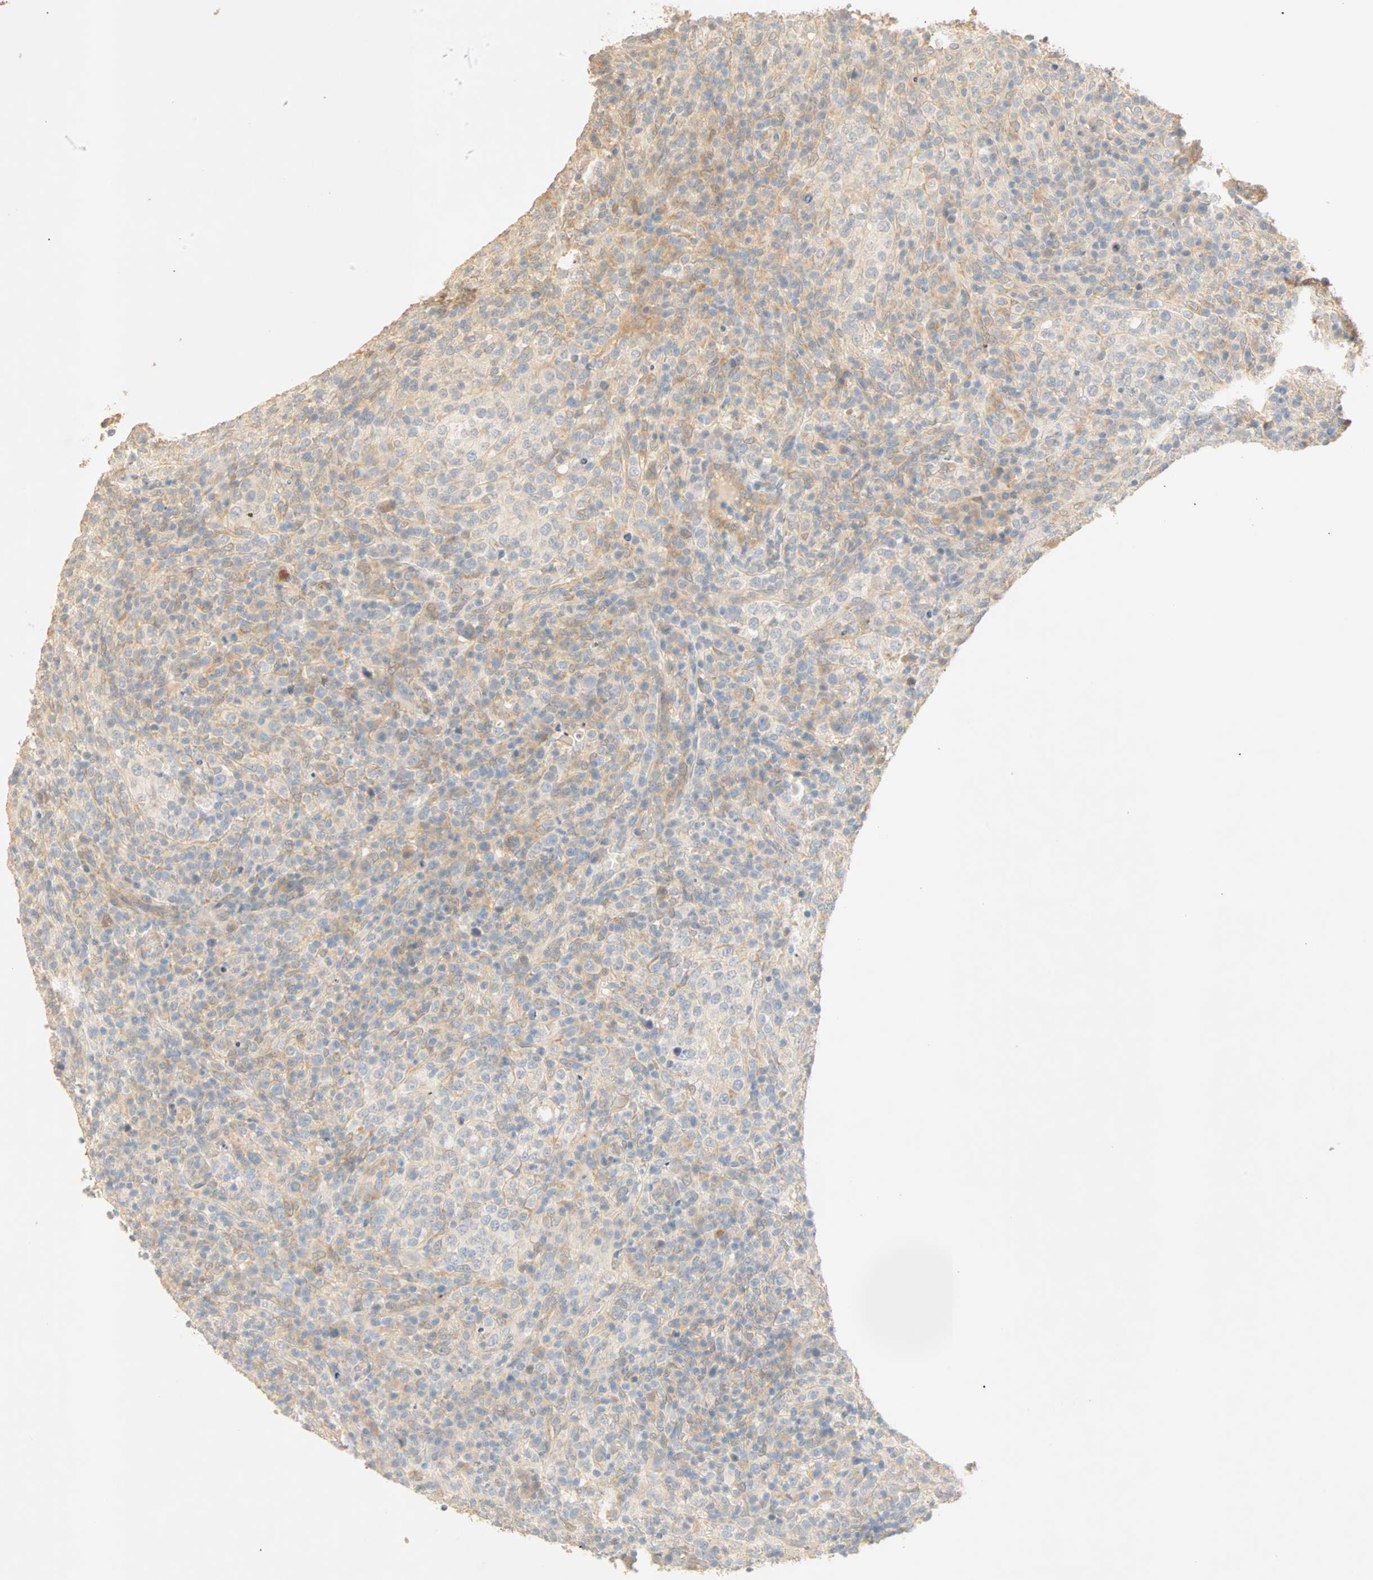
{"staining": {"intensity": "weak", "quantity": "<25%", "location": "cytoplasmic/membranous"}, "tissue": "lymphoma", "cell_type": "Tumor cells", "image_type": "cancer", "snomed": [{"axis": "morphology", "description": "Malignant lymphoma, non-Hodgkin's type, High grade"}, {"axis": "topography", "description": "Lymph node"}], "caption": "Immunohistochemical staining of human high-grade malignant lymphoma, non-Hodgkin's type reveals no significant positivity in tumor cells. Nuclei are stained in blue.", "gene": "SELENBP1", "patient": {"sex": "female", "age": 76}}